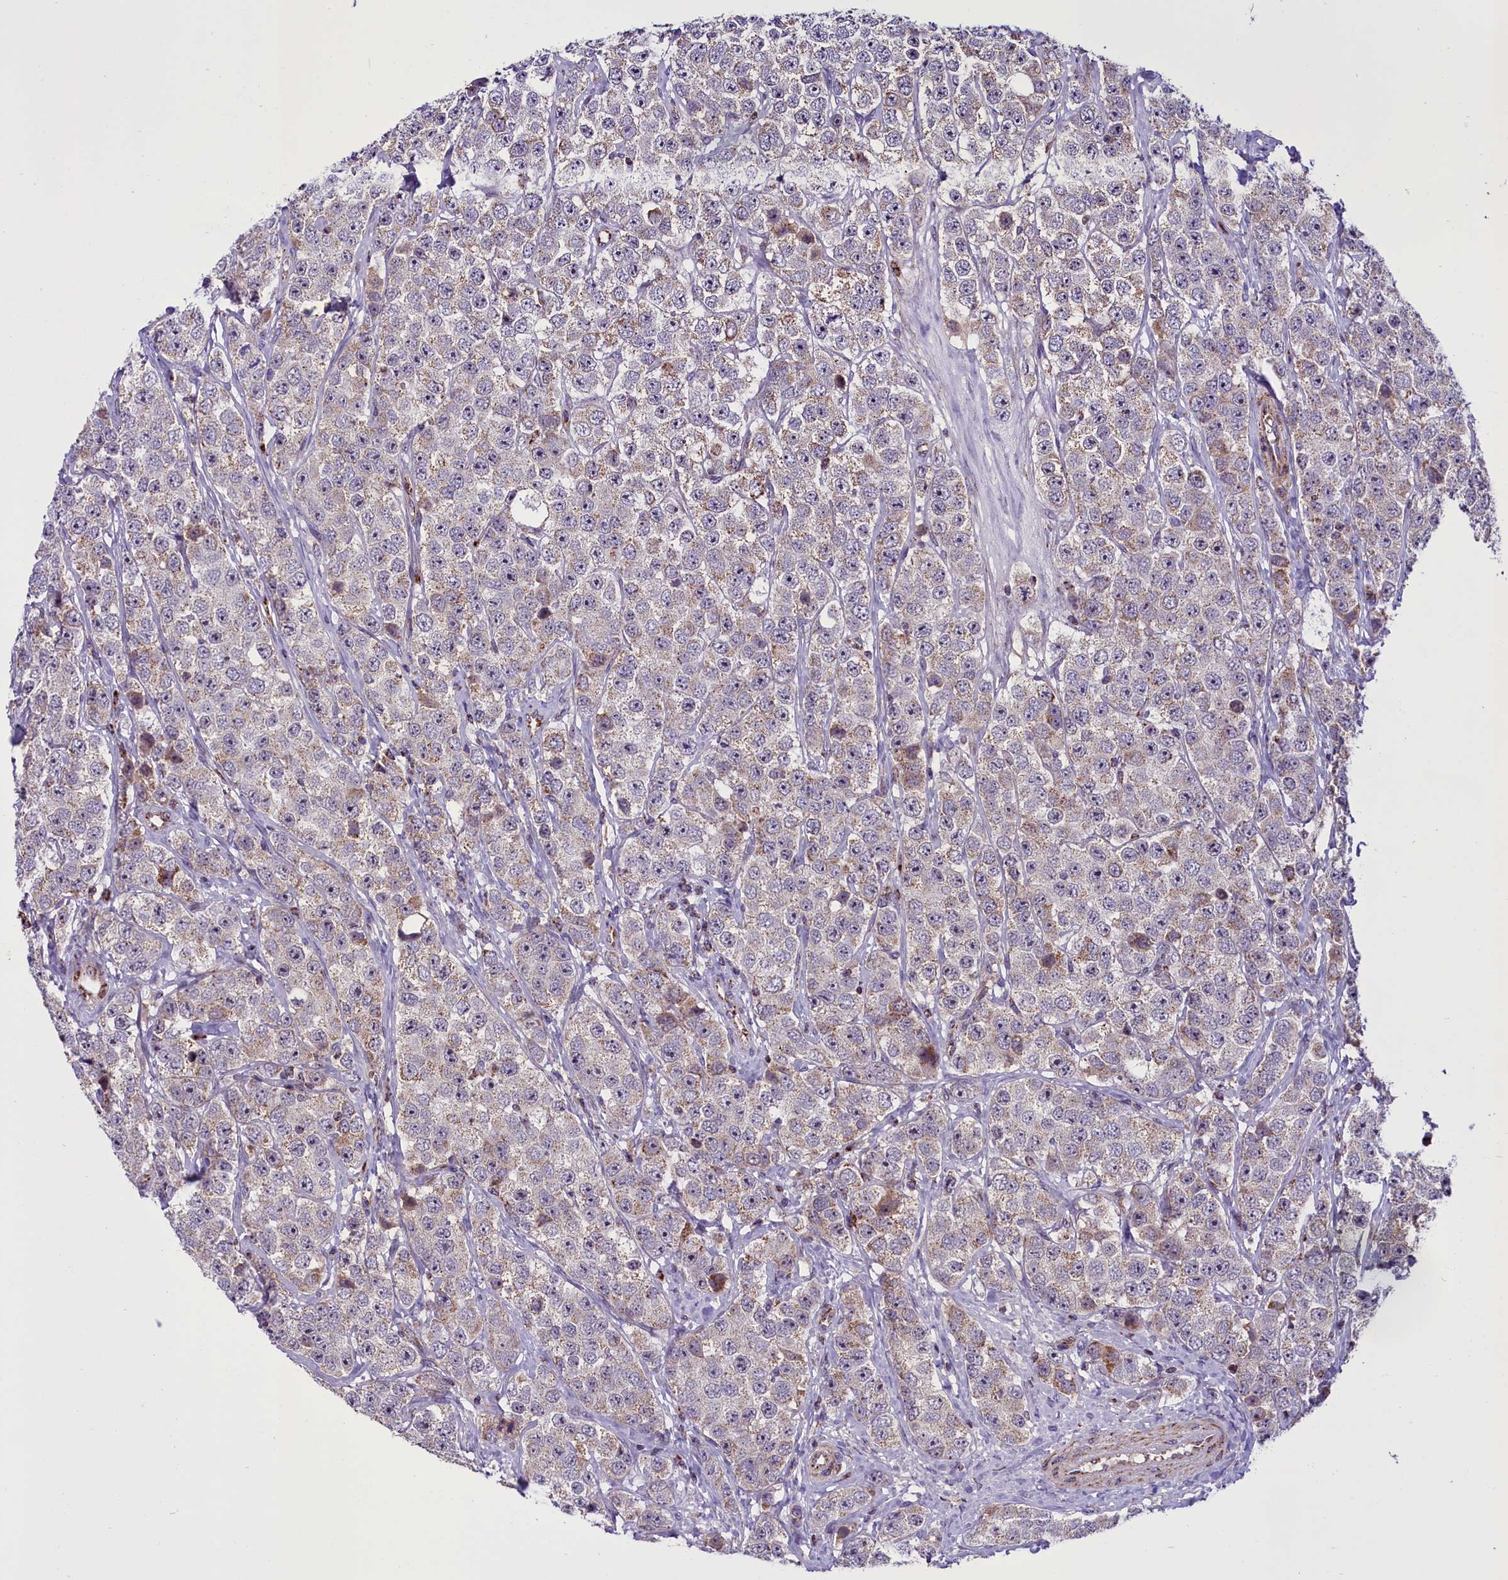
{"staining": {"intensity": "weak", "quantity": "<25%", "location": "cytoplasmic/membranous"}, "tissue": "testis cancer", "cell_type": "Tumor cells", "image_type": "cancer", "snomed": [{"axis": "morphology", "description": "Seminoma, NOS"}, {"axis": "topography", "description": "Testis"}], "caption": "An immunohistochemistry (IHC) photomicrograph of testis cancer is shown. There is no staining in tumor cells of testis cancer. Brightfield microscopy of immunohistochemistry (IHC) stained with DAB (3,3'-diaminobenzidine) (brown) and hematoxylin (blue), captured at high magnification.", "gene": "NDUFS5", "patient": {"sex": "male", "age": 28}}